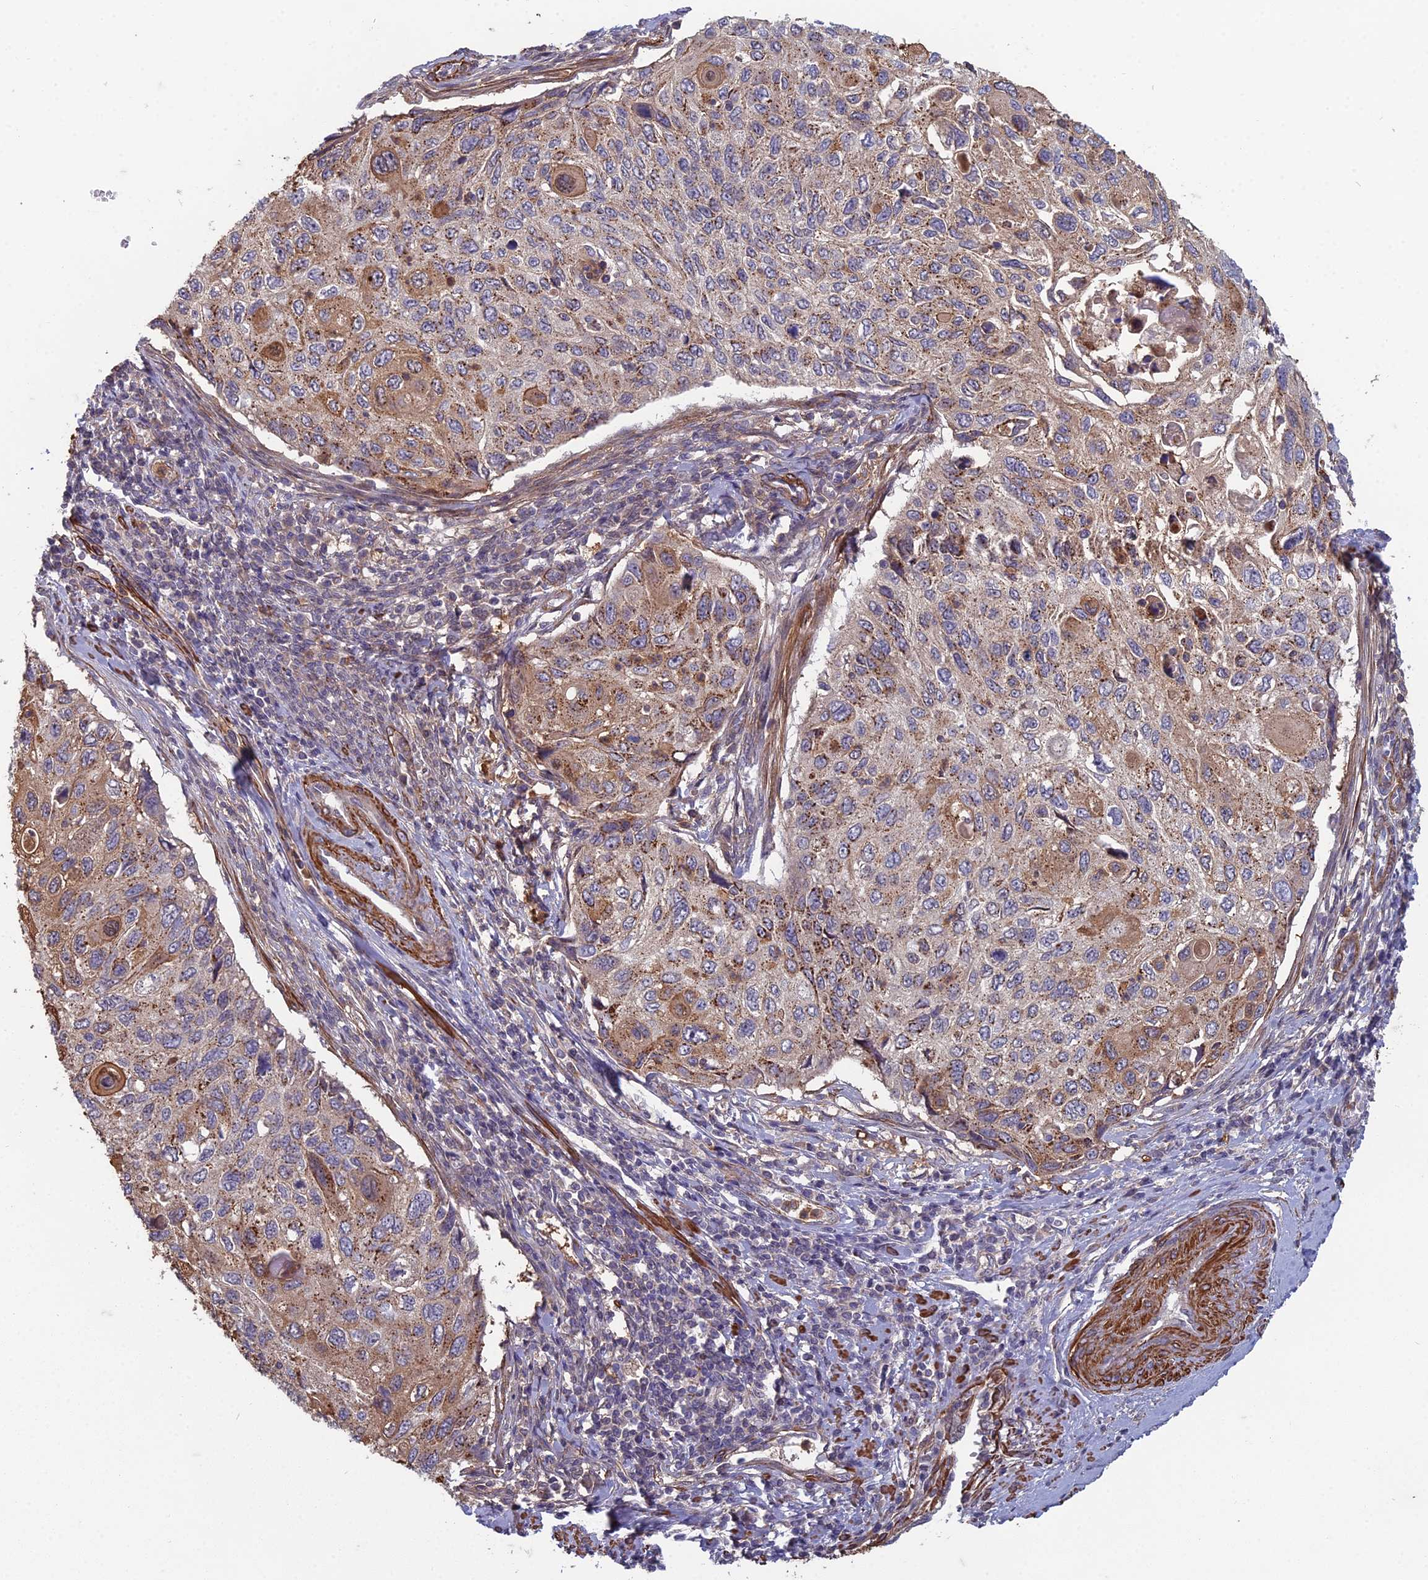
{"staining": {"intensity": "moderate", "quantity": ">75%", "location": "cytoplasmic/membranous"}, "tissue": "cervical cancer", "cell_type": "Tumor cells", "image_type": "cancer", "snomed": [{"axis": "morphology", "description": "Squamous cell carcinoma, NOS"}, {"axis": "topography", "description": "Cervix"}], "caption": "DAB (3,3'-diaminobenzidine) immunohistochemical staining of human cervical squamous cell carcinoma shows moderate cytoplasmic/membranous protein positivity in about >75% of tumor cells. The staining was performed using DAB, with brown indicating positive protein expression. Nuclei are stained blue with hematoxylin.", "gene": "ZNF626", "patient": {"sex": "female", "age": 70}}